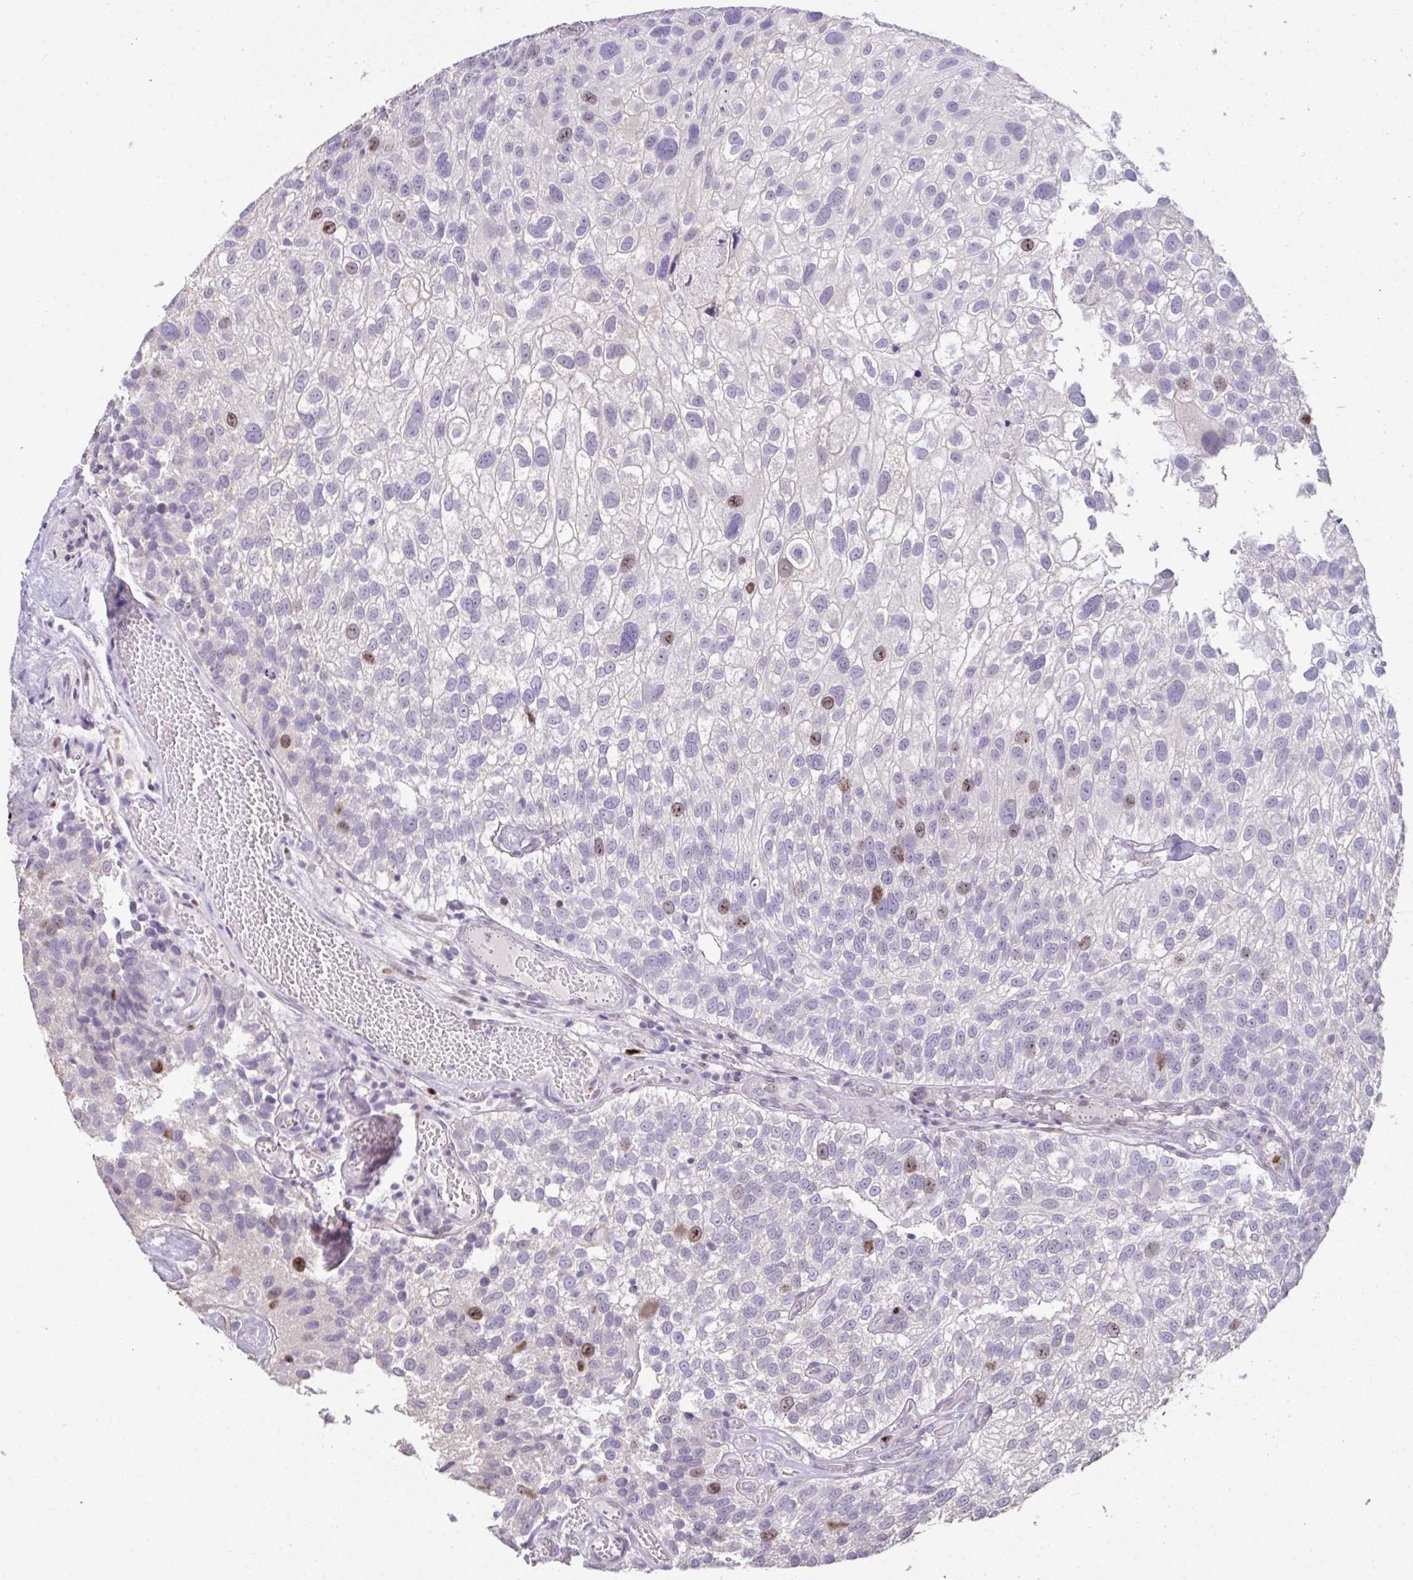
{"staining": {"intensity": "moderate", "quantity": "<25%", "location": "nuclear"}, "tissue": "urothelial cancer", "cell_type": "Tumor cells", "image_type": "cancer", "snomed": [{"axis": "morphology", "description": "Urothelial carcinoma, NOS"}, {"axis": "topography", "description": "Urinary bladder"}], "caption": "A high-resolution image shows immunohistochemistry (IHC) staining of transitional cell carcinoma, which exhibits moderate nuclear staining in about <25% of tumor cells.", "gene": "SETD7", "patient": {"sex": "male", "age": 87}}